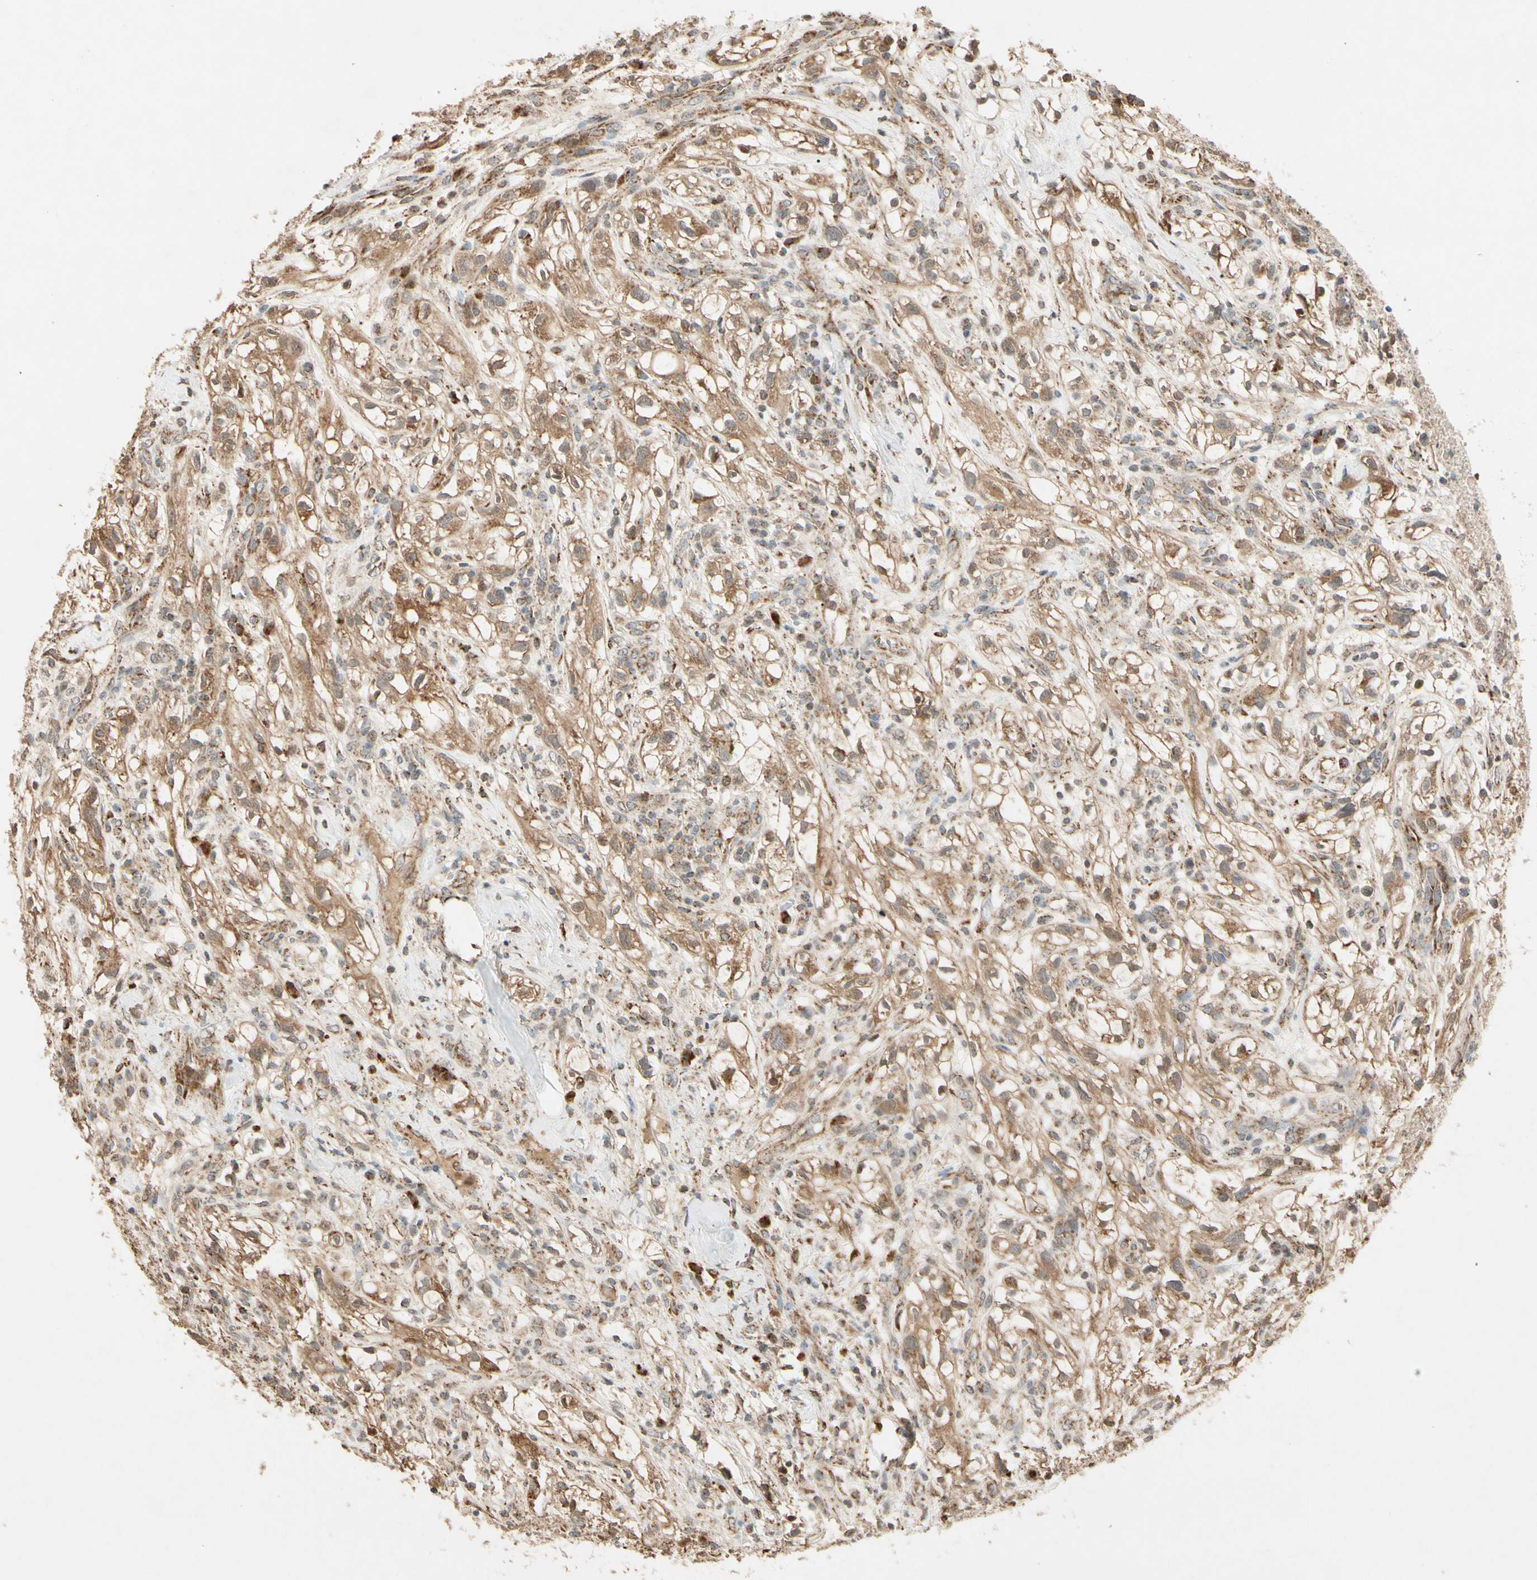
{"staining": {"intensity": "moderate", "quantity": ">75%", "location": "cytoplasmic/membranous"}, "tissue": "renal cancer", "cell_type": "Tumor cells", "image_type": "cancer", "snomed": [{"axis": "morphology", "description": "Adenocarcinoma, NOS"}, {"axis": "topography", "description": "Kidney"}], "caption": "Approximately >75% of tumor cells in human renal adenocarcinoma show moderate cytoplasmic/membranous protein positivity as visualized by brown immunohistochemical staining.", "gene": "PRDX5", "patient": {"sex": "female", "age": 60}}